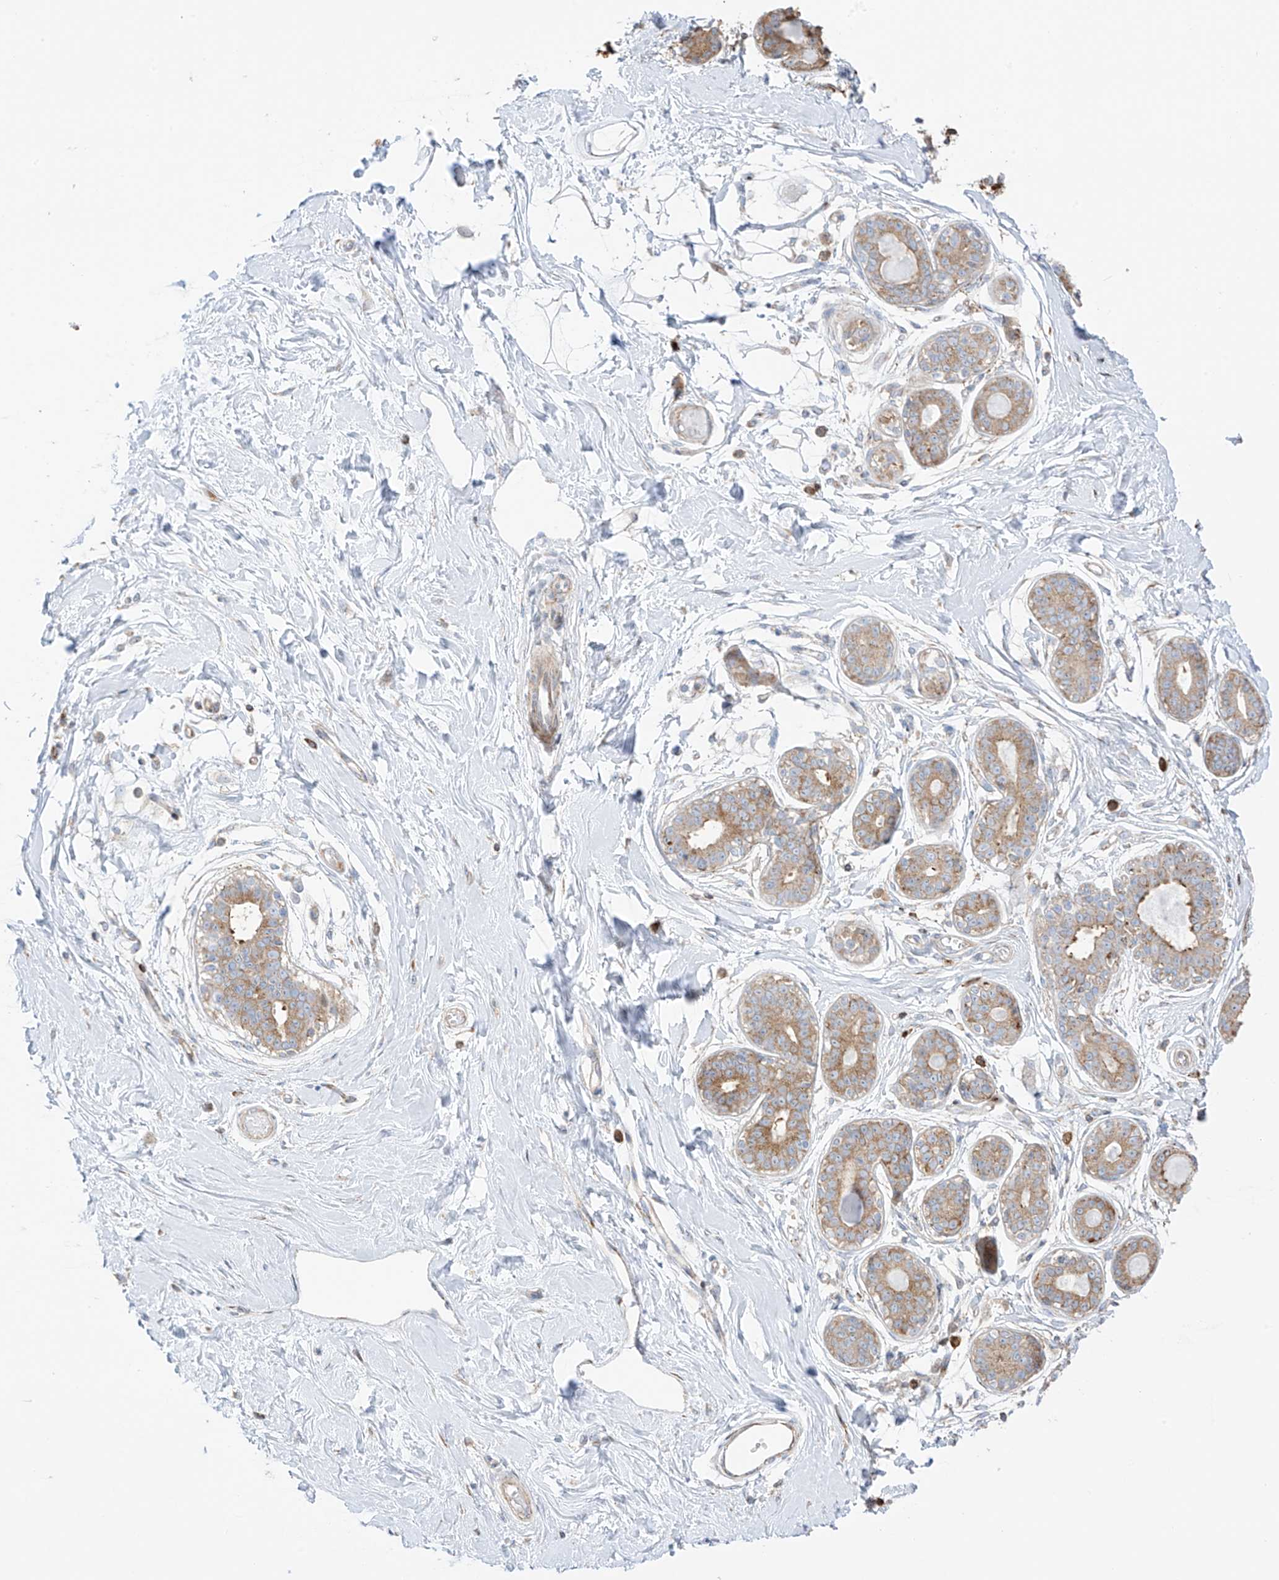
{"staining": {"intensity": "negative", "quantity": "none", "location": "none"}, "tissue": "breast", "cell_type": "Adipocytes", "image_type": "normal", "snomed": [{"axis": "morphology", "description": "Normal tissue, NOS"}, {"axis": "topography", "description": "Breast"}], "caption": "Immunohistochemical staining of unremarkable breast reveals no significant positivity in adipocytes. (Brightfield microscopy of DAB (3,3'-diaminobenzidine) immunohistochemistry at high magnification).", "gene": "XKR3", "patient": {"sex": "female", "age": 45}}